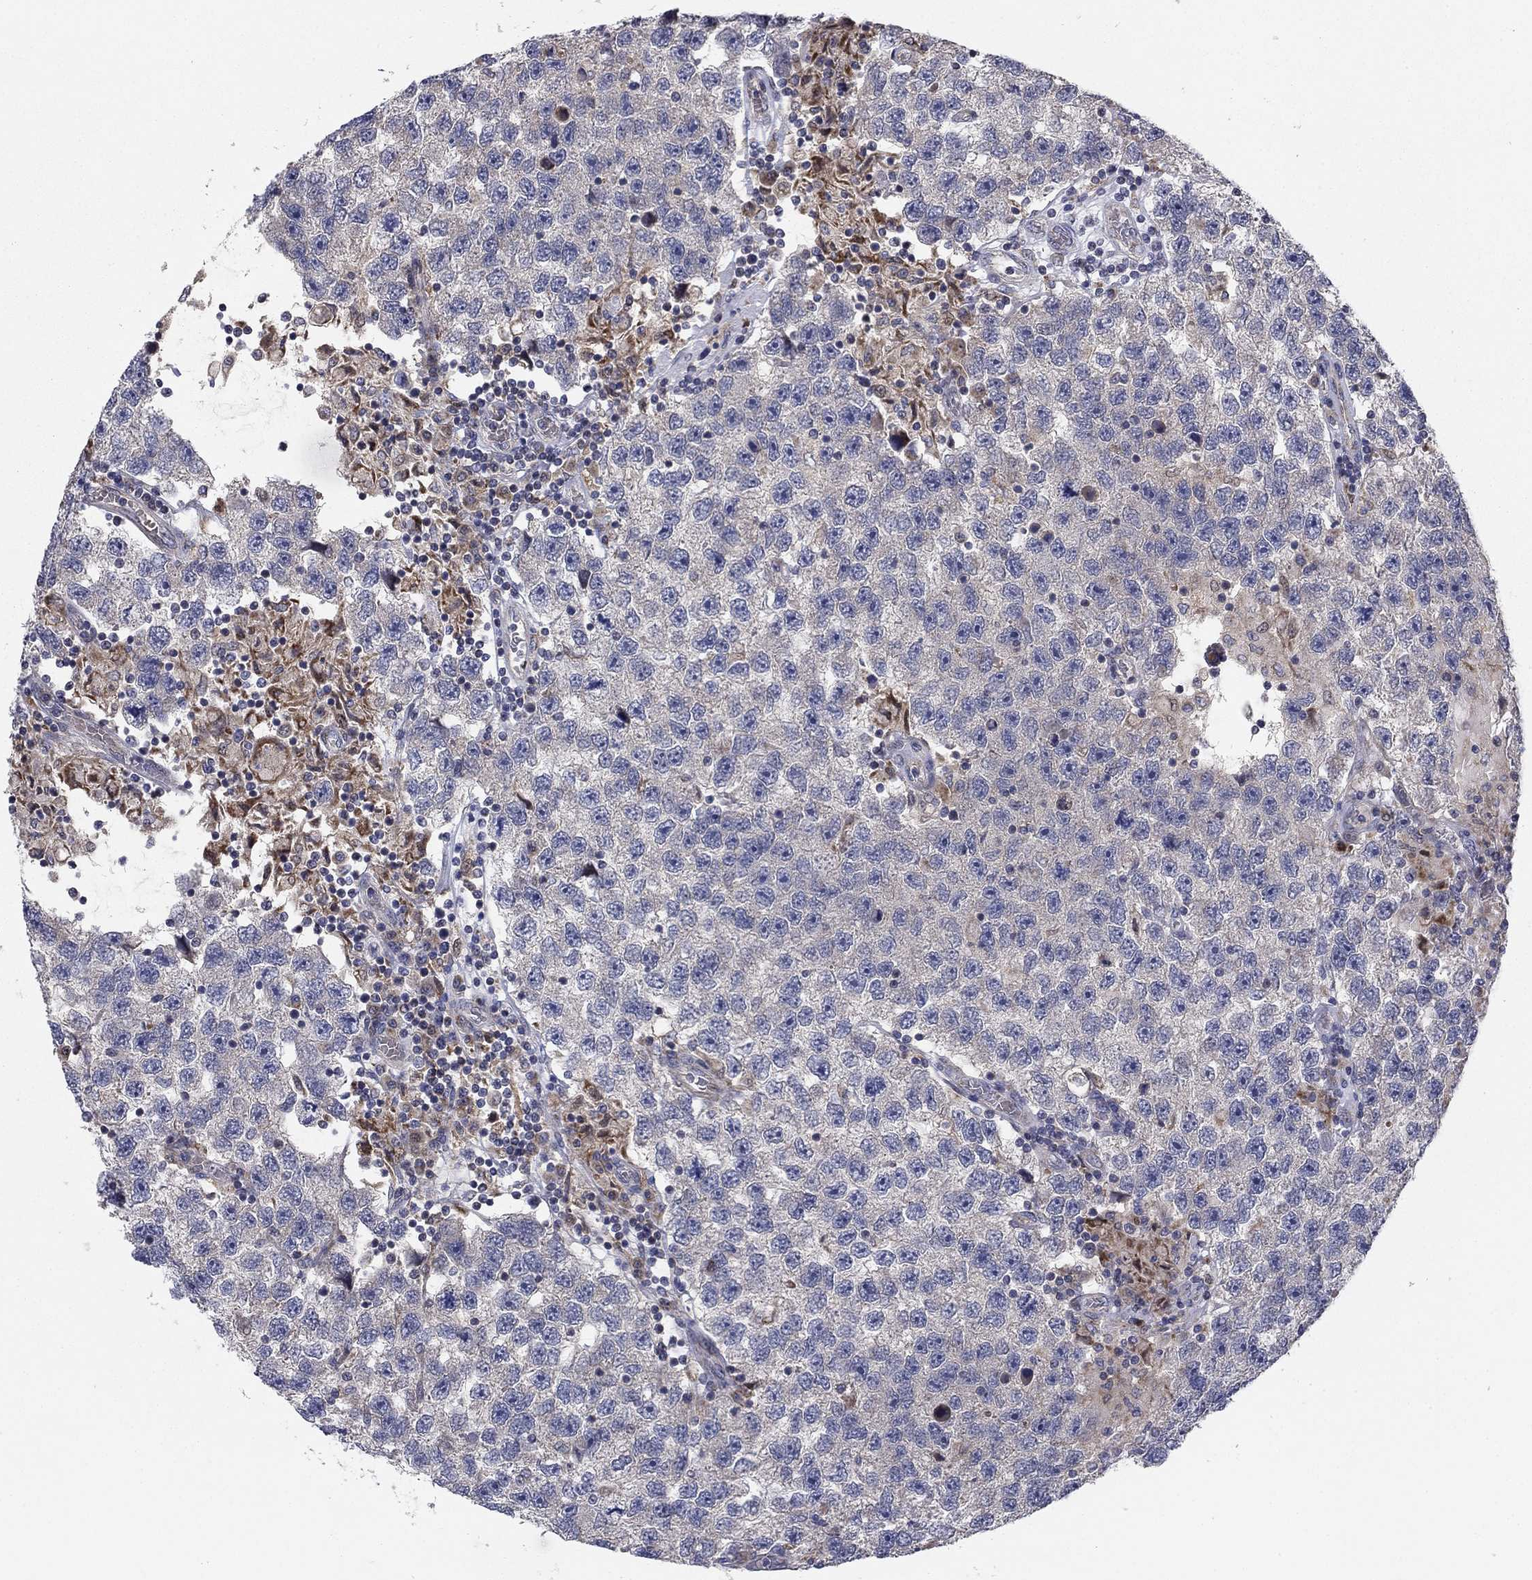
{"staining": {"intensity": "weak", "quantity": "<25%", "location": "cytoplasmic/membranous"}, "tissue": "testis cancer", "cell_type": "Tumor cells", "image_type": "cancer", "snomed": [{"axis": "morphology", "description": "Seminoma, NOS"}, {"axis": "topography", "description": "Testis"}], "caption": "Immunohistochemistry (IHC) of testis seminoma shows no expression in tumor cells.", "gene": "MMAA", "patient": {"sex": "male", "age": 26}}